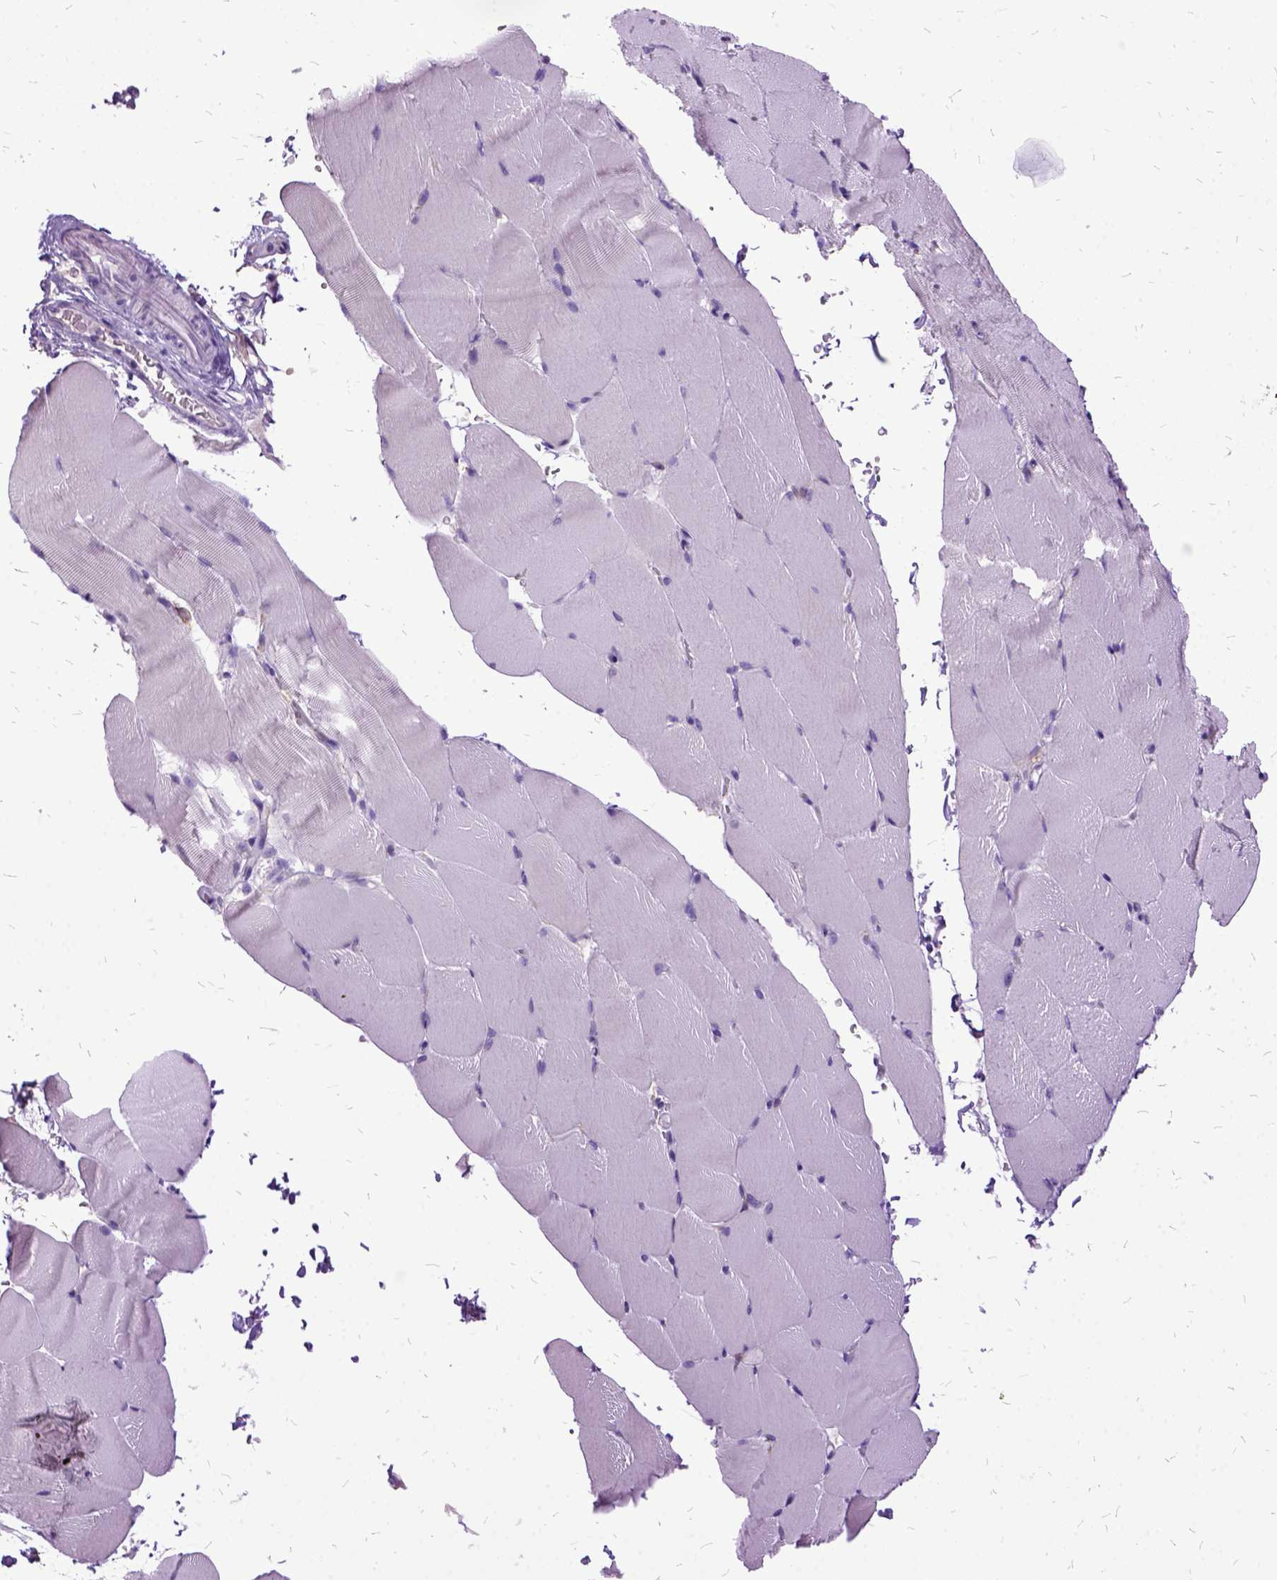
{"staining": {"intensity": "negative", "quantity": "none", "location": "none"}, "tissue": "skeletal muscle", "cell_type": "Myocytes", "image_type": "normal", "snomed": [{"axis": "morphology", "description": "Normal tissue, NOS"}, {"axis": "topography", "description": "Skeletal muscle"}], "caption": "The histopathology image exhibits no staining of myocytes in unremarkable skeletal muscle. (Stains: DAB (3,3'-diaminobenzidine) immunohistochemistry with hematoxylin counter stain, Microscopy: brightfield microscopy at high magnification).", "gene": "MME", "patient": {"sex": "female", "age": 37}}